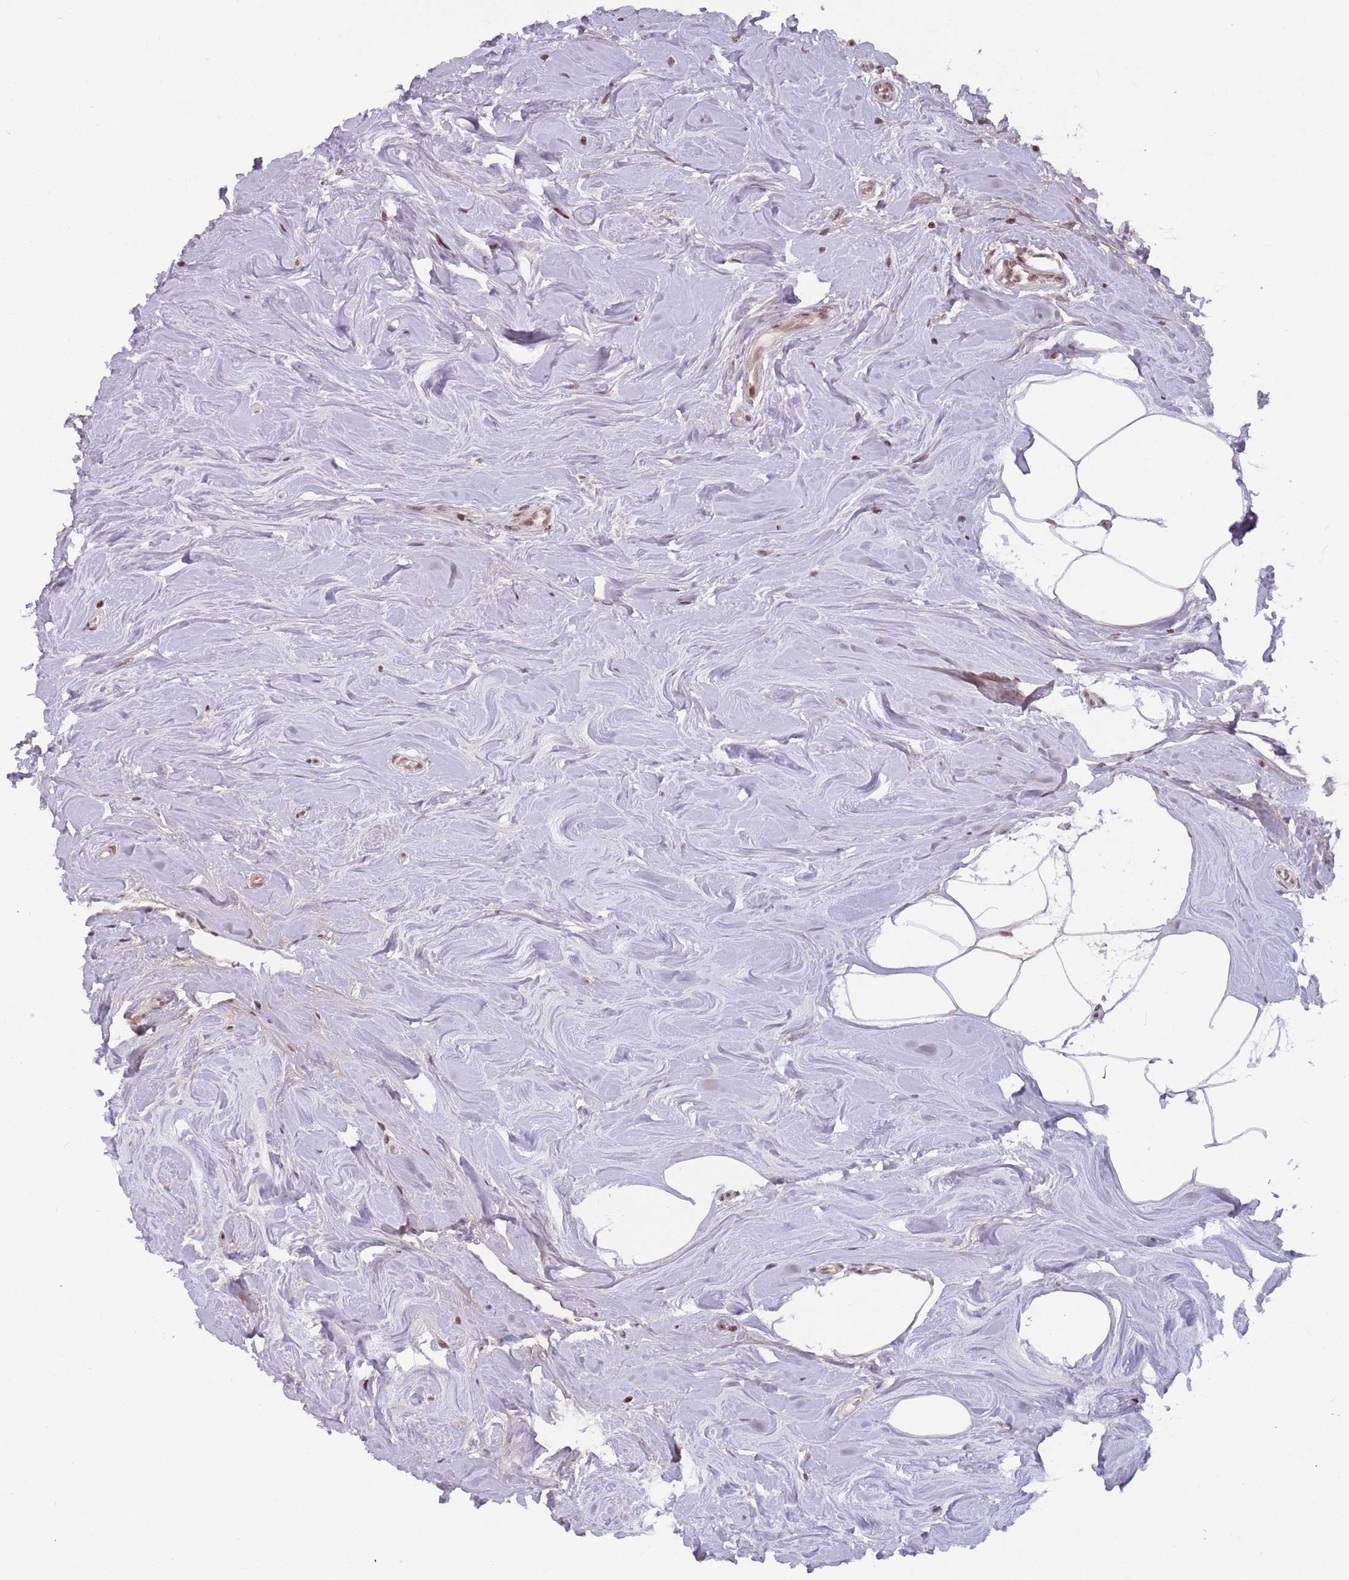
{"staining": {"intensity": "moderate", "quantity": ">75%", "location": "nuclear"}, "tissue": "breast cancer", "cell_type": "Tumor cells", "image_type": "cancer", "snomed": [{"axis": "morphology", "description": "Lobular carcinoma"}, {"axis": "topography", "description": "Breast"}], "caption": "Tumor cells reveal medium levels of moderate nuclear expression in about >75% of cells in human breast cancer. Immunohistochemistry (ihc) stains the protein in brown and the nuclei are stained blue.", "gene": "SH3RF3", "patient": {"sex": "female", "age": 58}}